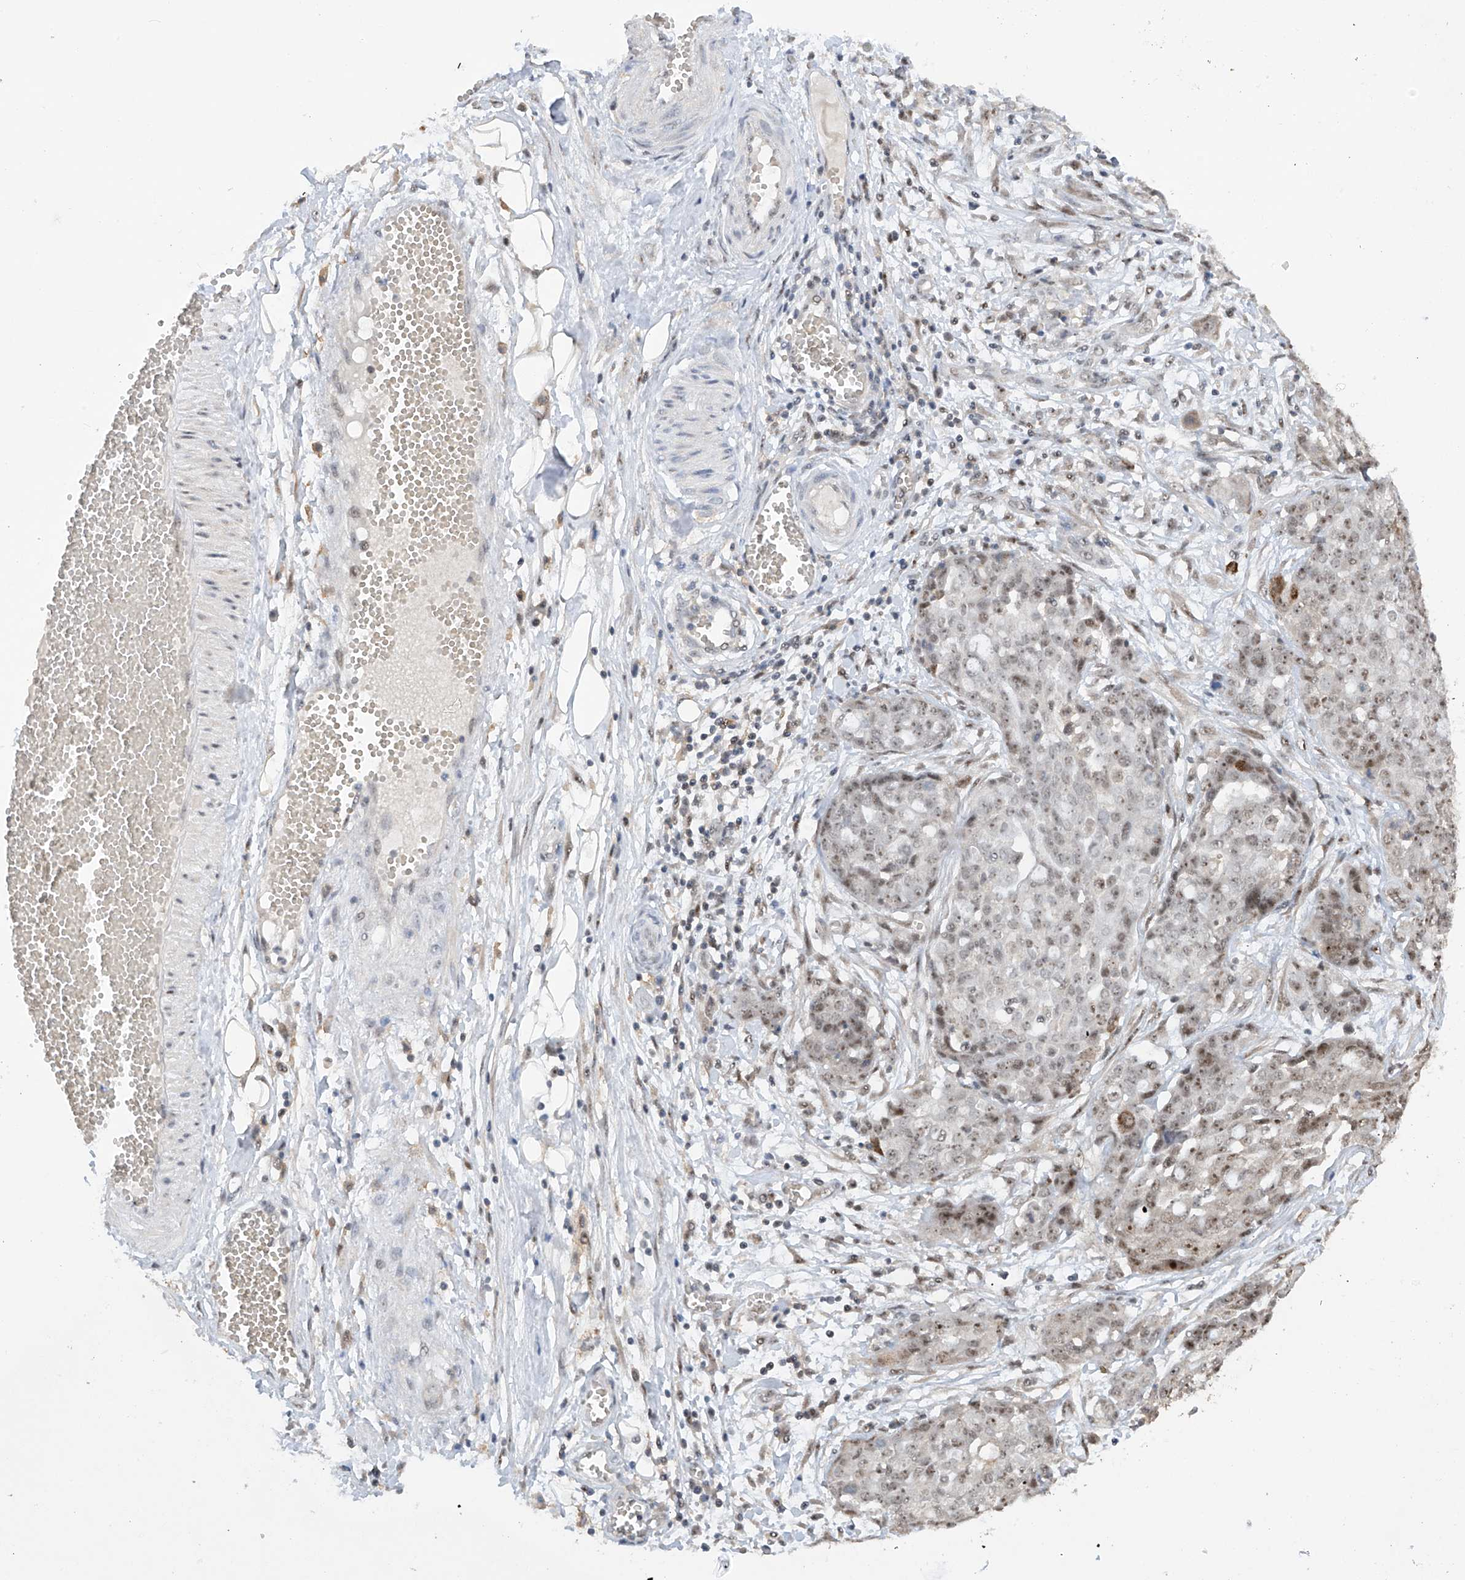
{"staining": {"intensity": "weak", "quantity": ">75%", "location": "nuclear"}, "tissue": "ovarian cancer", "cell_type": "Tumor cells", "image_type": "cancer", "snomed": [{"axis": "morphology", "description": "Cystadenocarcinoma, serous, NOS"}, {"axis": "topography", "description": "Soft tissue"}, {"axis": "topography", "description": "Ovary"}], "caption": "A micrograph of human ovarian serous cystadenocarcinoma stained for a protein shows weak nuclear brown staining in tumor cells.", "gene": "C1orf131", "patient": {"sex": "female", "age": 57}}